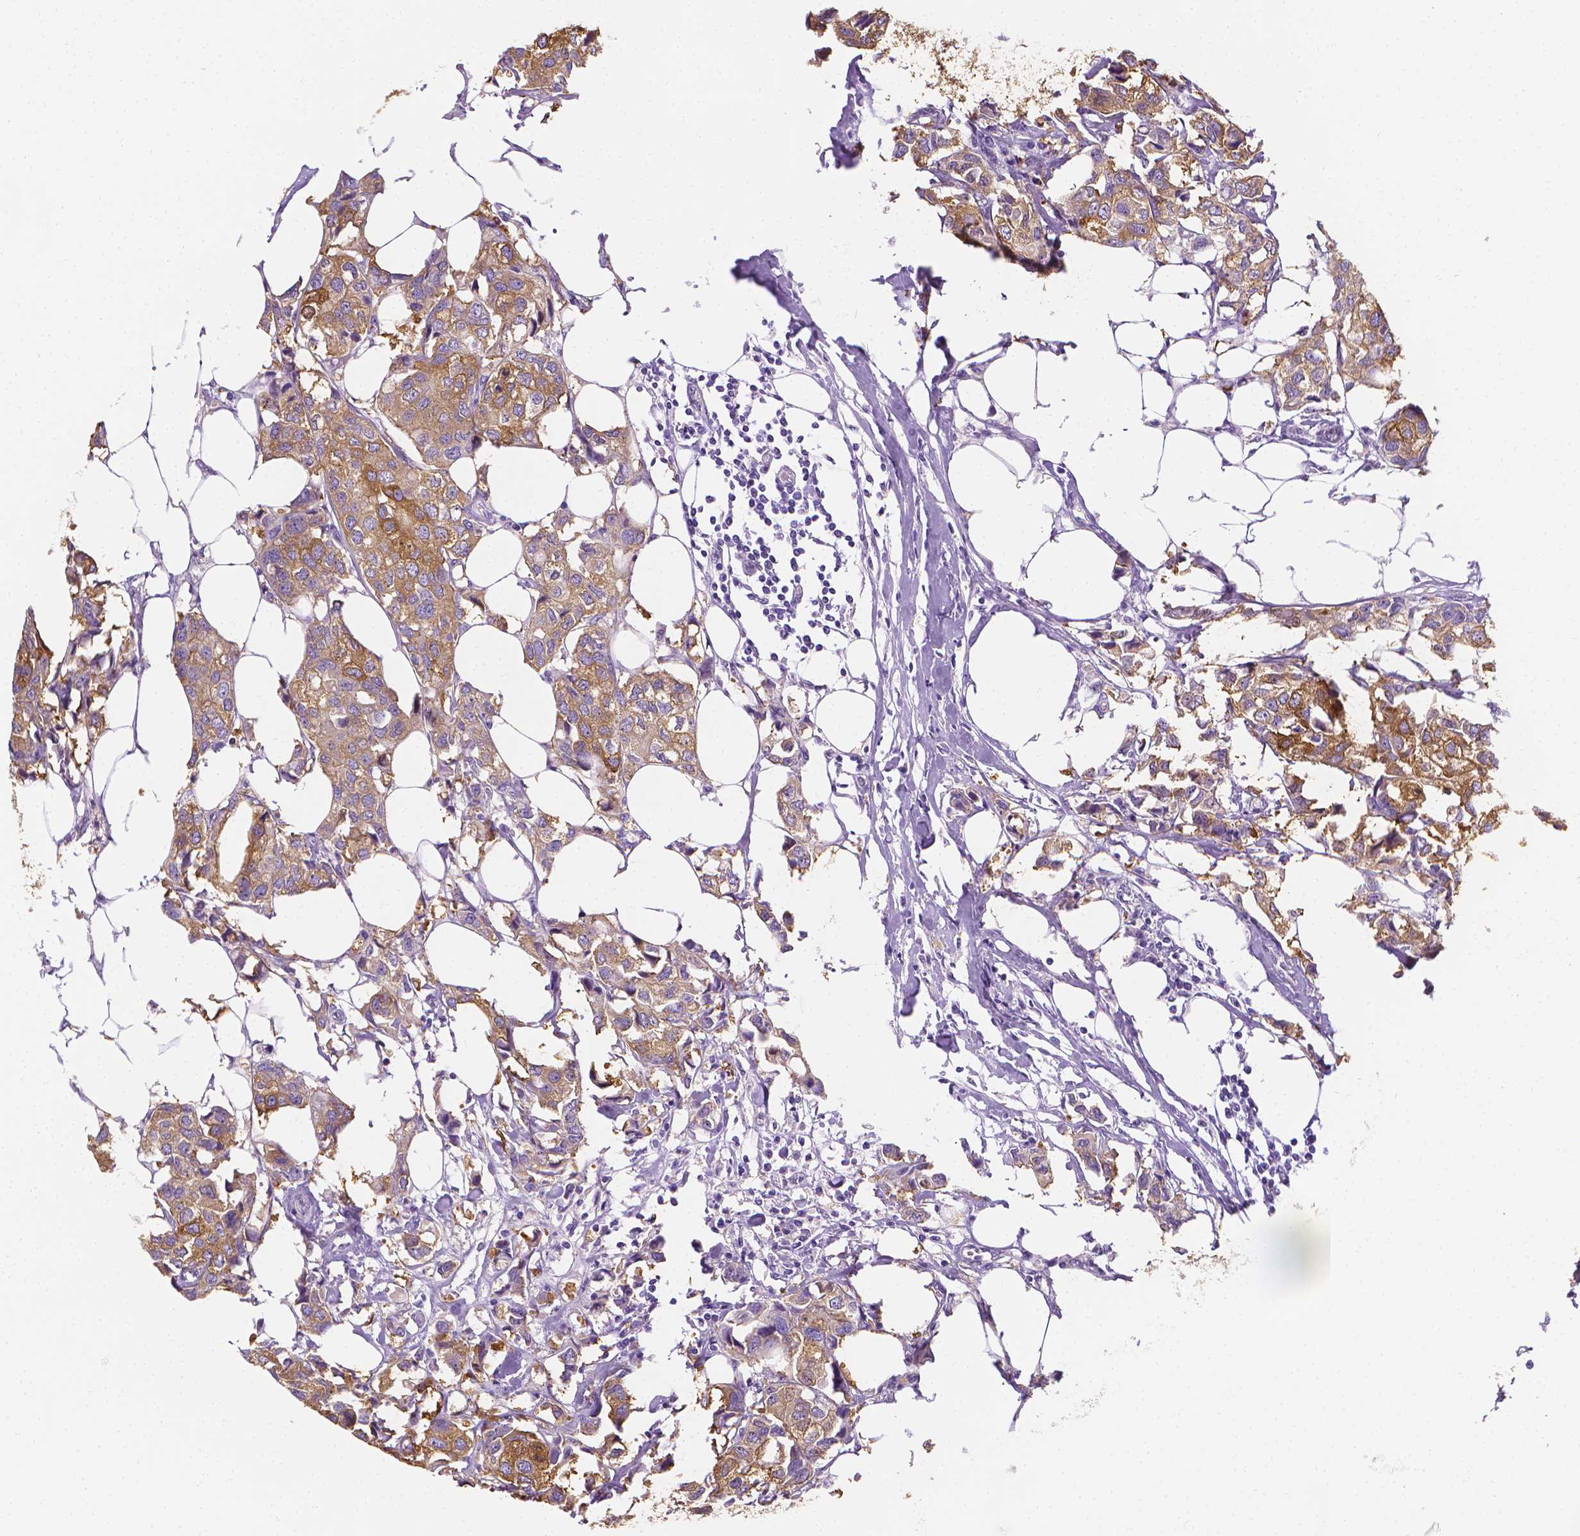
{"staining": {"intensity": "moderate", "quantity": ">75%", "location": "cytoplasmic/membranous"}, "tissue": "breast cancer", "cell_type": "Tumor cells", "image_type": "cancer", "snomed": [{"axis": "morphology", "description": "Duct carcinoma"}, {"axis": "topography", "description": "Breast"}], "caption": "A medium amount of moderate cytoplasmic/membranous expression is seen in approximately >75% of tumor cells in breast cancer (infiltrating ductal carcinoma) tissue.", "gene": "FASN", "patient": {"sex": "female", "age": 80}}